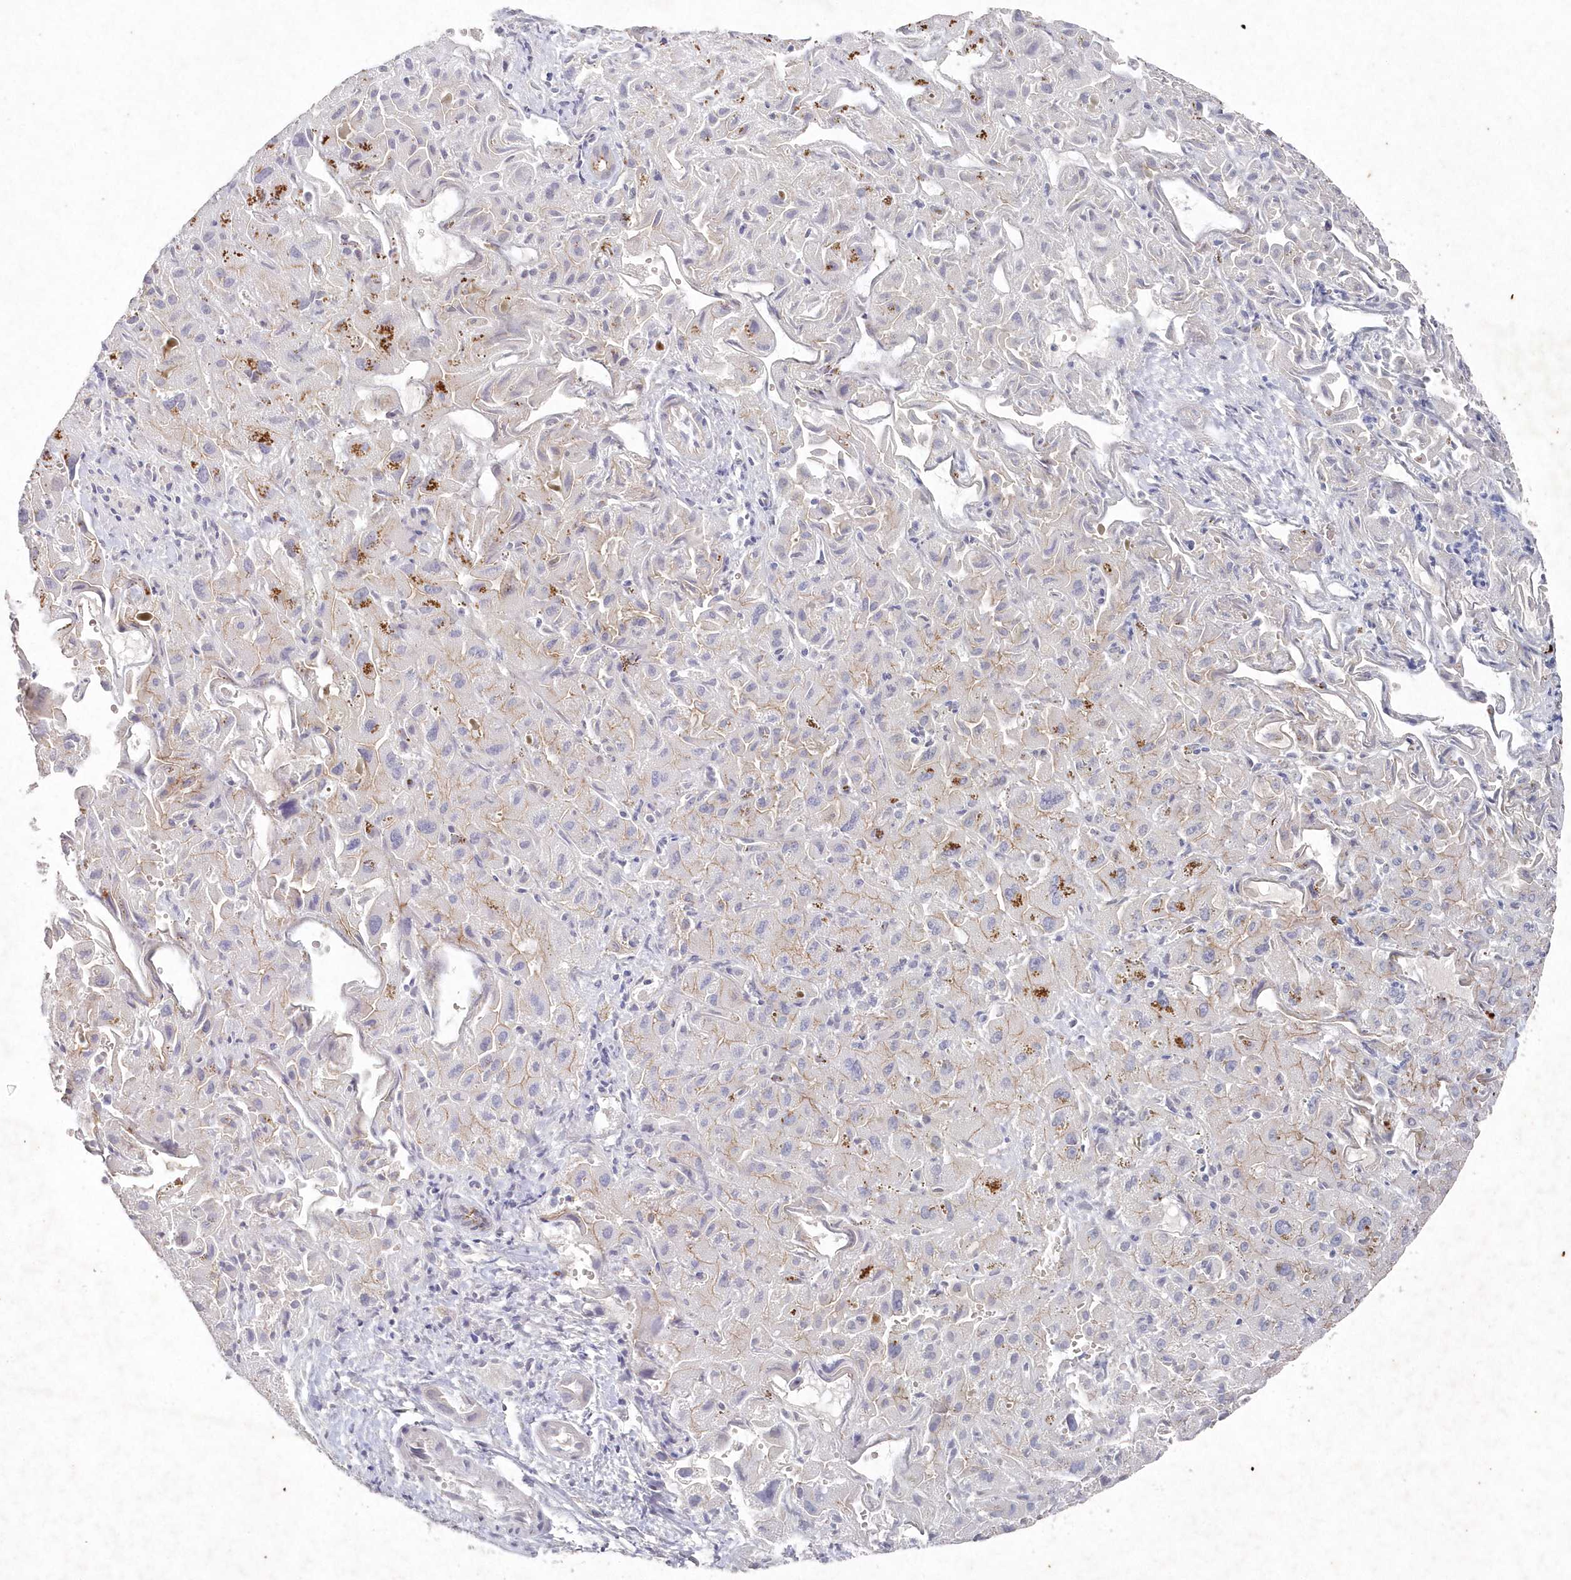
{"staining": {"intensity": "negative", "quantity": "none", "location": "none"}, "tissue": "liver cancer", "cell_type": "Tumor cells", "image_type": "cancer", "snomed": [{"axis": "morphology", "description": "Cholangiocarcinoma"}, {"axis": "topography", "description": "Liver"}], "caption": "Human liver cancer (cholangiocarcinoma) stained for a protein using immunohistochemistry (IHC) displays no staining in tumor cells.", "gene": "VSIG2", "patient": {"sex": "female", "age": 52}}